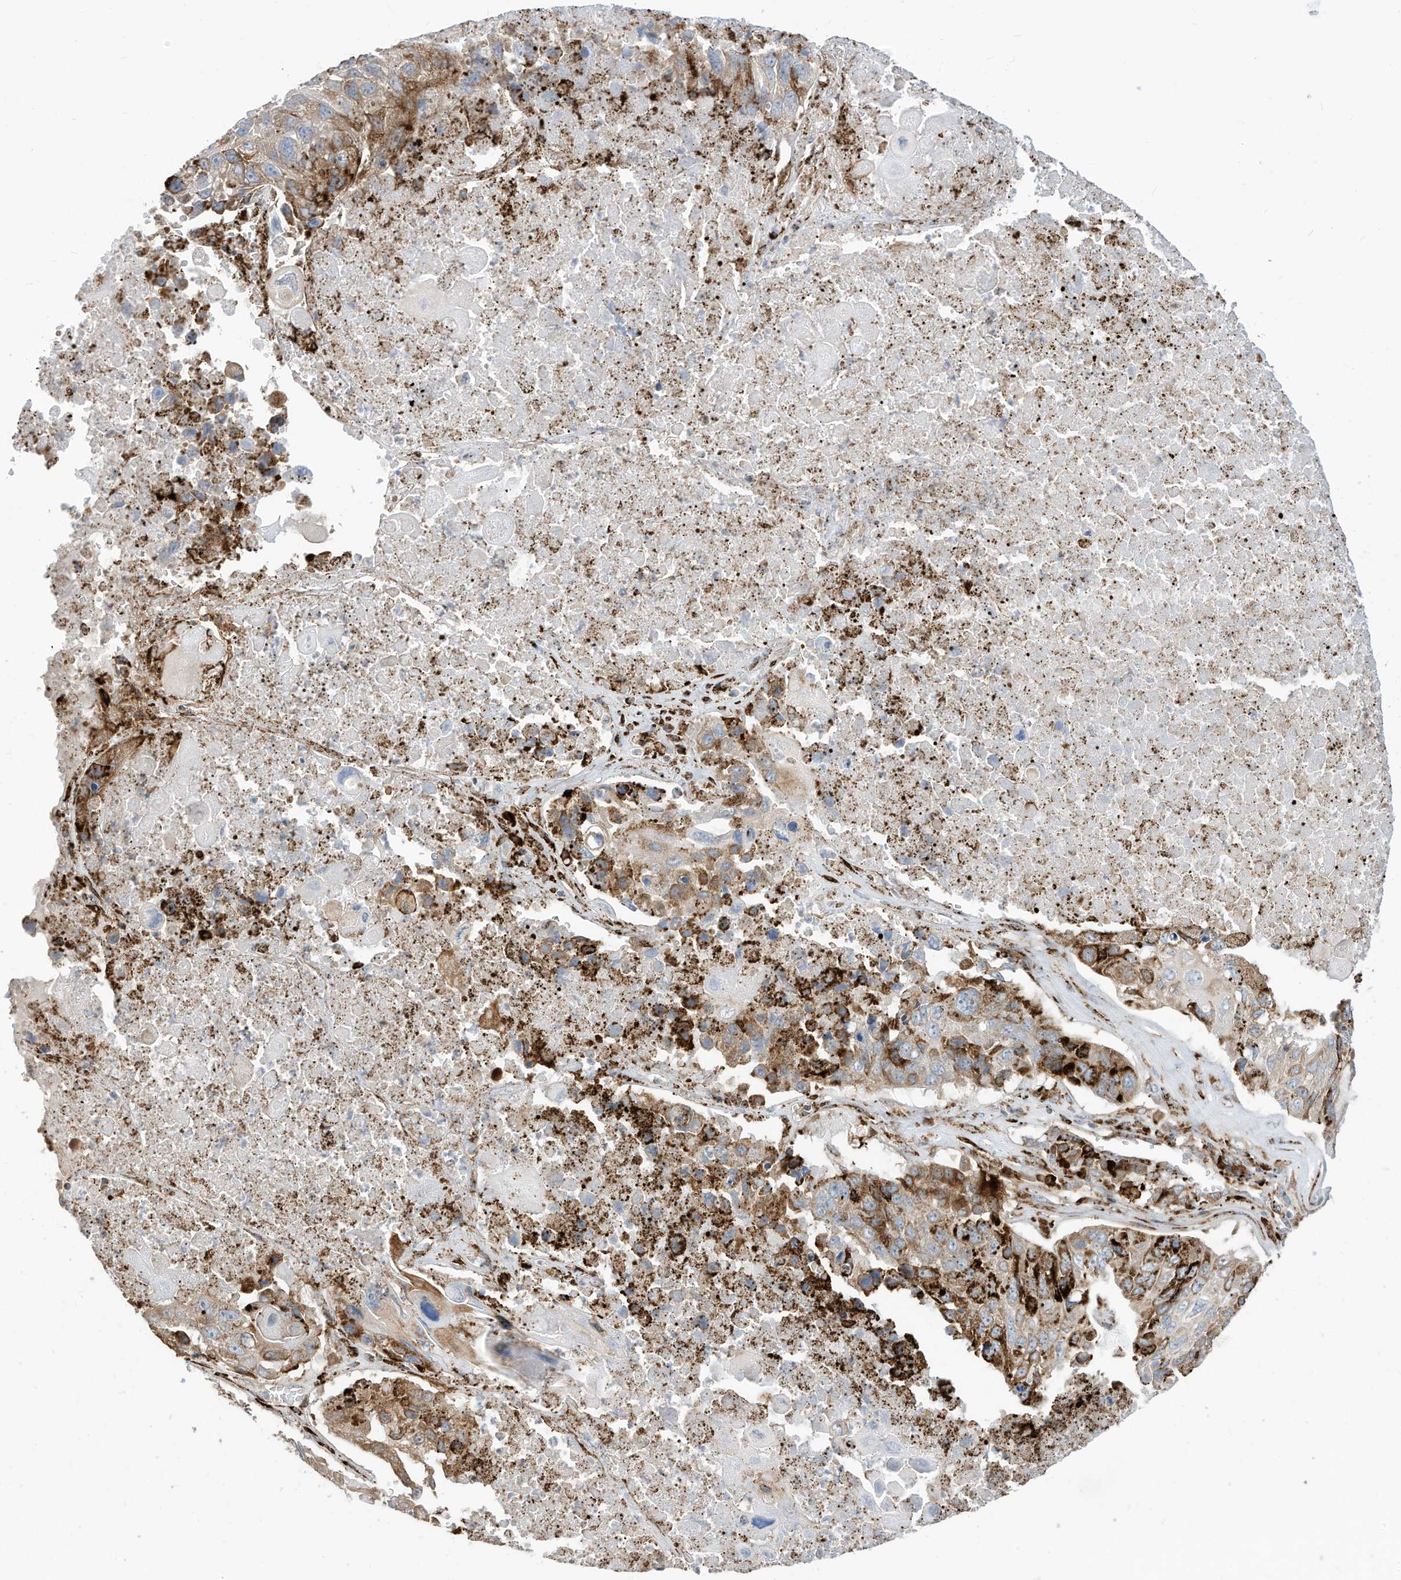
{"staining": {"intensity": "moderate", "quantity": ">75%", "location": "cytoplasmic/membranous"}, "tissue": "lung cancer", "cell_type": "Tumor cells", "image_type": "cancer", "snomed": [{"axis": "morphology", "description": "Squamous cell carcinoma, NOS"}, {"axis": "topography", "description": "Lung"}], "caption": "An immunohistochemistry image of neoplastic tissue is shown. Protein staining in brown highlights moderate cytoplasmic/membranous positivity in lung cancer within tumor cells.", "gene": "TRNAU1AP", "patient": {"sex": "male", "age": 61}}